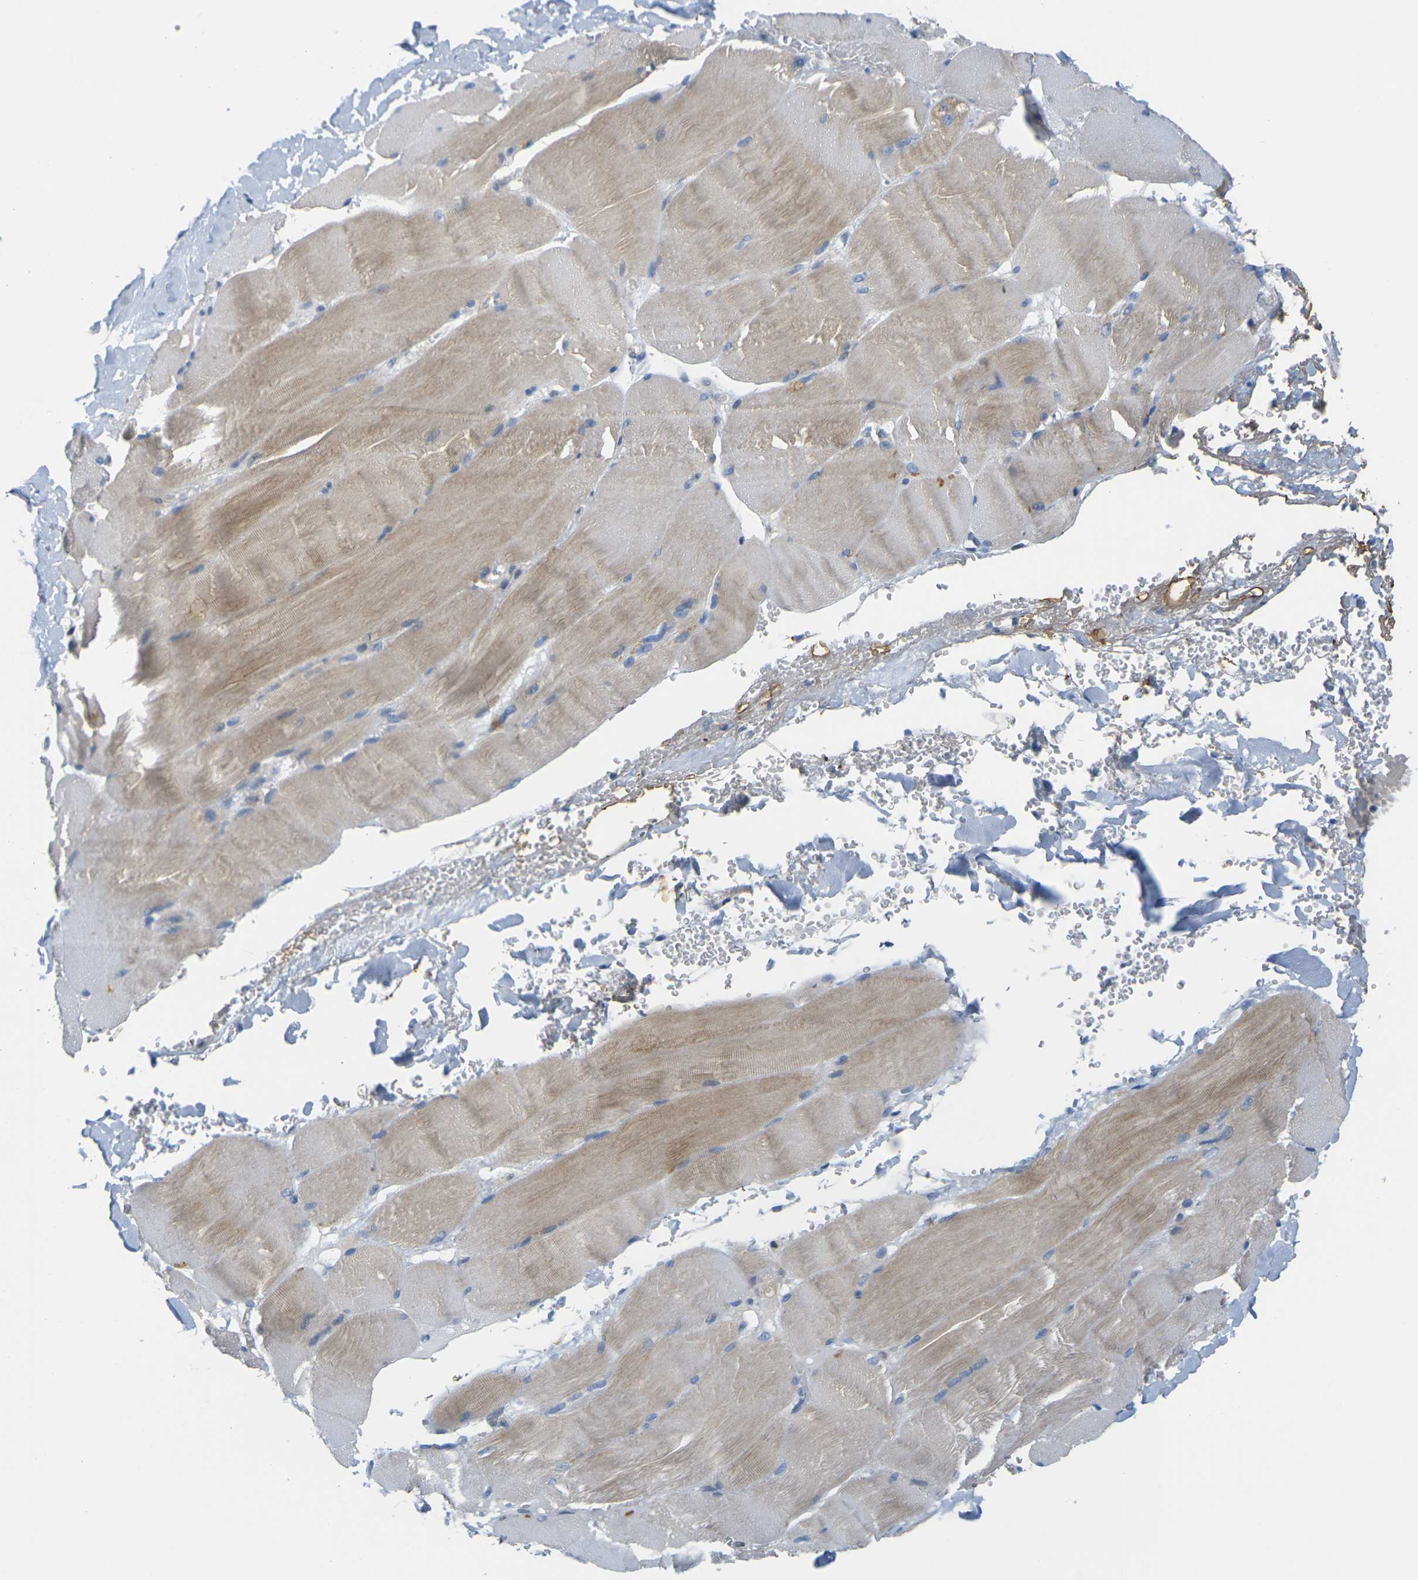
{"staining": {"intensity": "moderate", "quantity": ">75%", "location": "cytoplasmic/membranous"}, "tissue": "skeletal muscle", "cell_type": "Myocytes", "image_type": "normal", "snomed": [{"axis": "morphology", "description": "Normal tissue, NOS"}, {"axis": "topography", "description": "Skin"}, {"axis": "topography", "description": "Skeletal muscle"}], "caption": "Immunohistochemical staining of unremarkable skeletal muscle displays medium levels of moderate cytoplasmic/membranous staining in approximately >75% of myocytes.", "gene": "OTOF", "patient": {"sex": "male", "age": 83}}